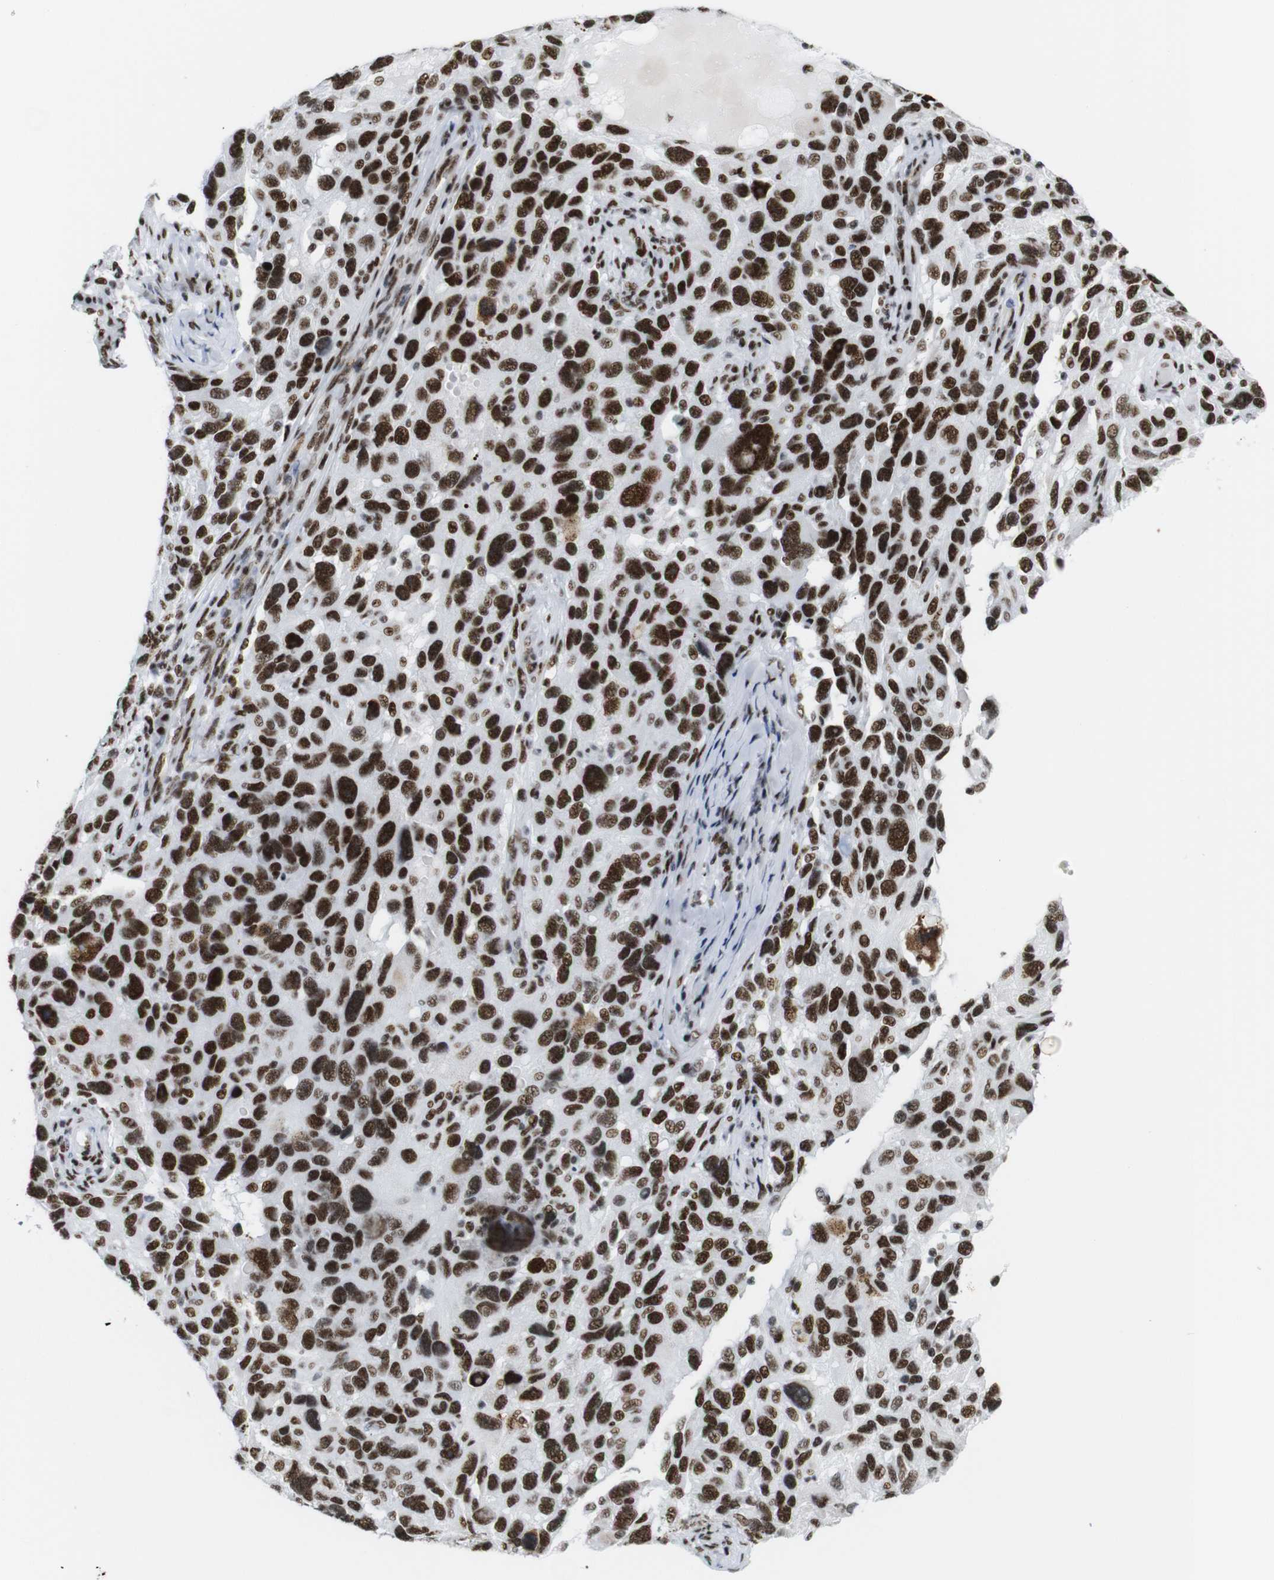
{"staining": {"intensity": "strong", "quantity": ">75%", "location": "nuclear"}, "tissue": "melanoma", "cell_type": "Tumor cells", "image_type": "cancer", "snomed": [{"axis": "morphology", "description": "Malignant melanoma, NOS"}, {"axis": "topography", "description": "Skin"}], "caption": "The image shows immunohistochemical staining of melanoma. There is strong nuclear staining is identified in about >75% of tumor cells.", "gene": "TRA2B", "patient": {"sex": "male", "age": 53}}